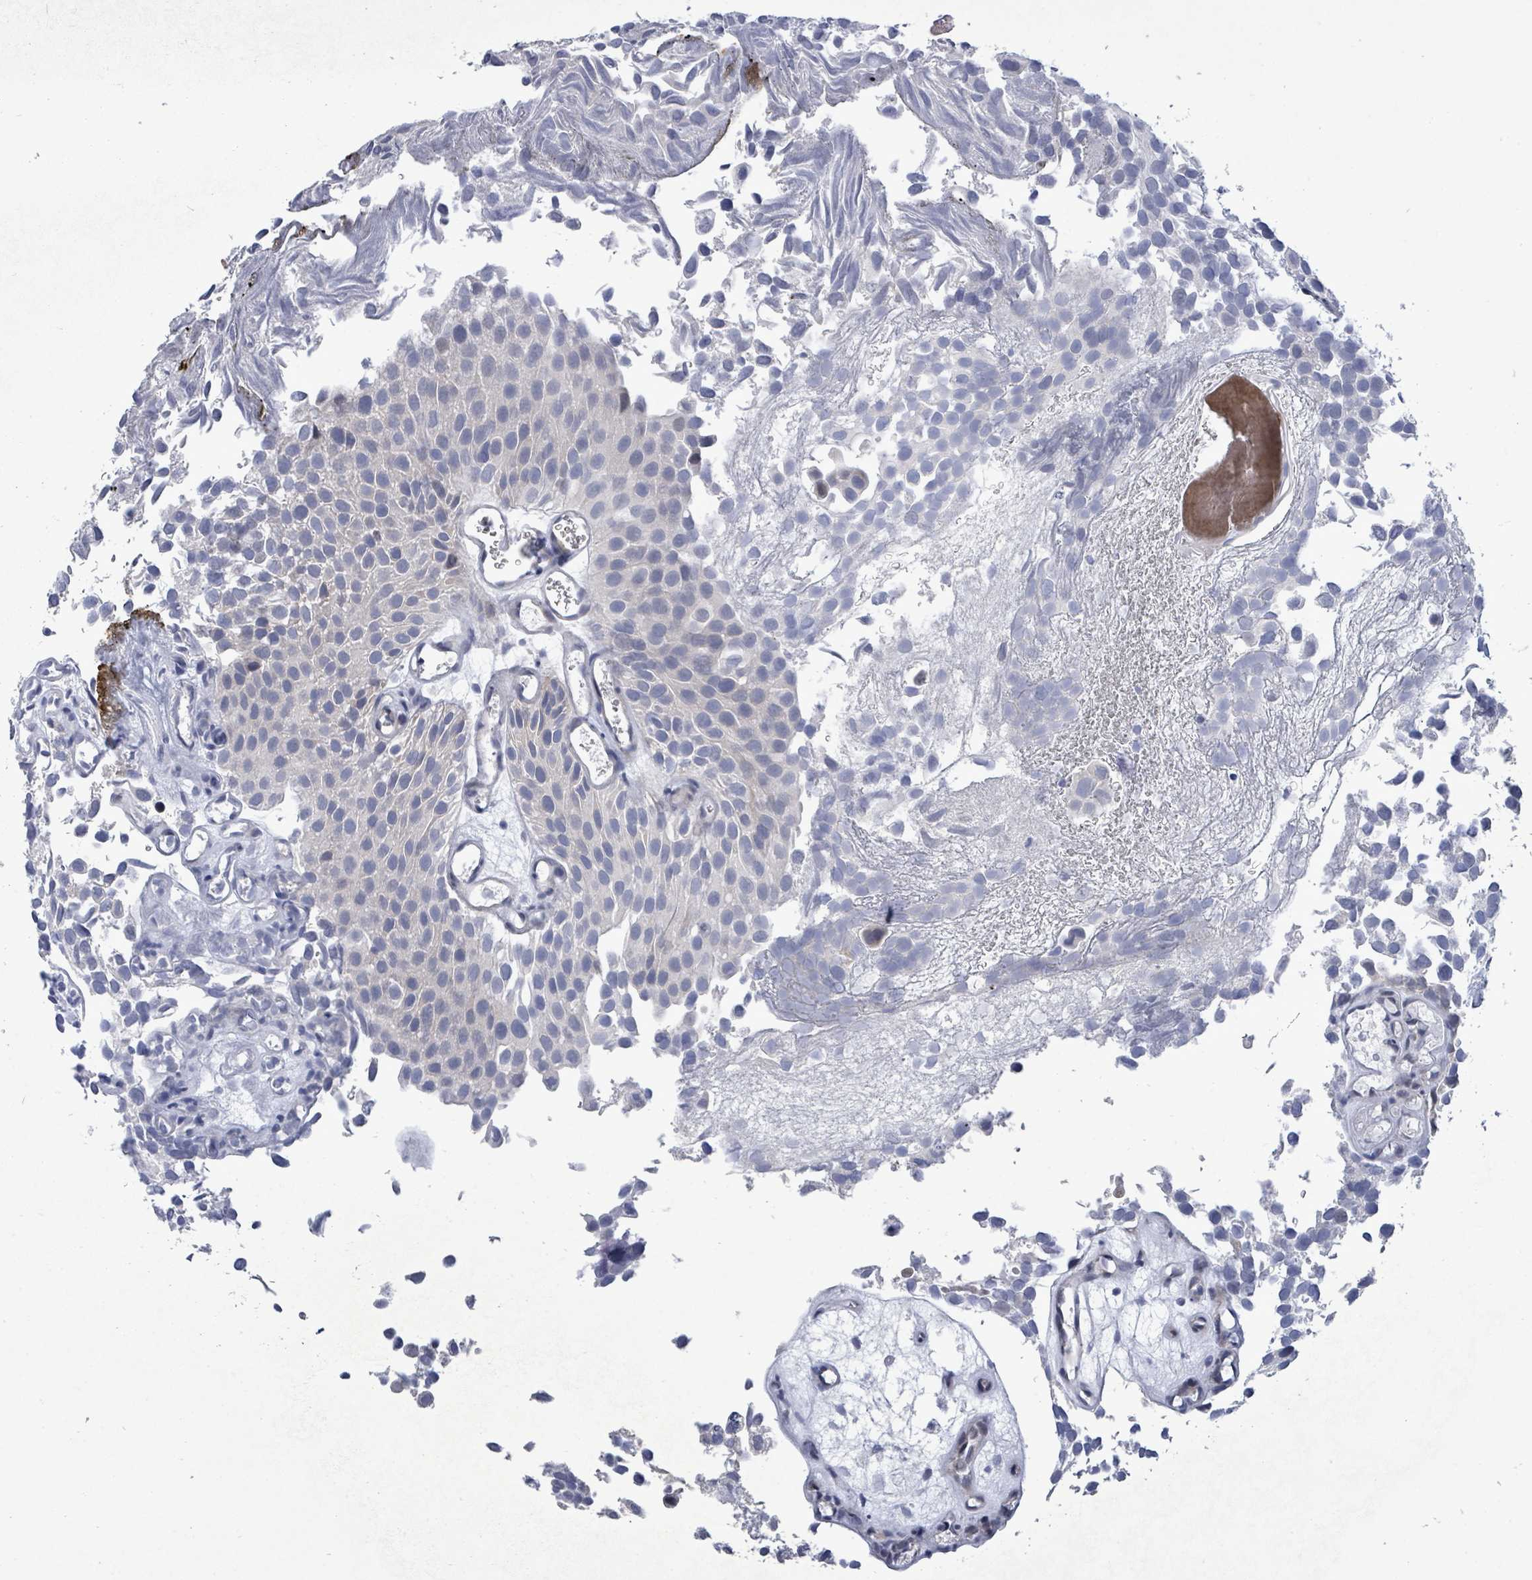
{"staining": {"intensity": "negative", "quantity": "none", "location": "none"}, "tissue": "urothelial cancer", "cell_type": "Tumor cells", "image_type": "cancer", "snomed": [{"axis": "morphology", "description": "Urothelial carcinoma, Low grade"}, {"axis": "topography", "description": "Urinary bladder"}], "caption": "The IHC image has no significant staining in tumor cells of low-grade urothelial carcinoma tissue. (Brightfield microscopy of DAB (3,3'-diaminobenzidine) immunohistochemistry at high magnification).", "gene": "CT45A5", "patient": {"sex": "male", "age": 88}}